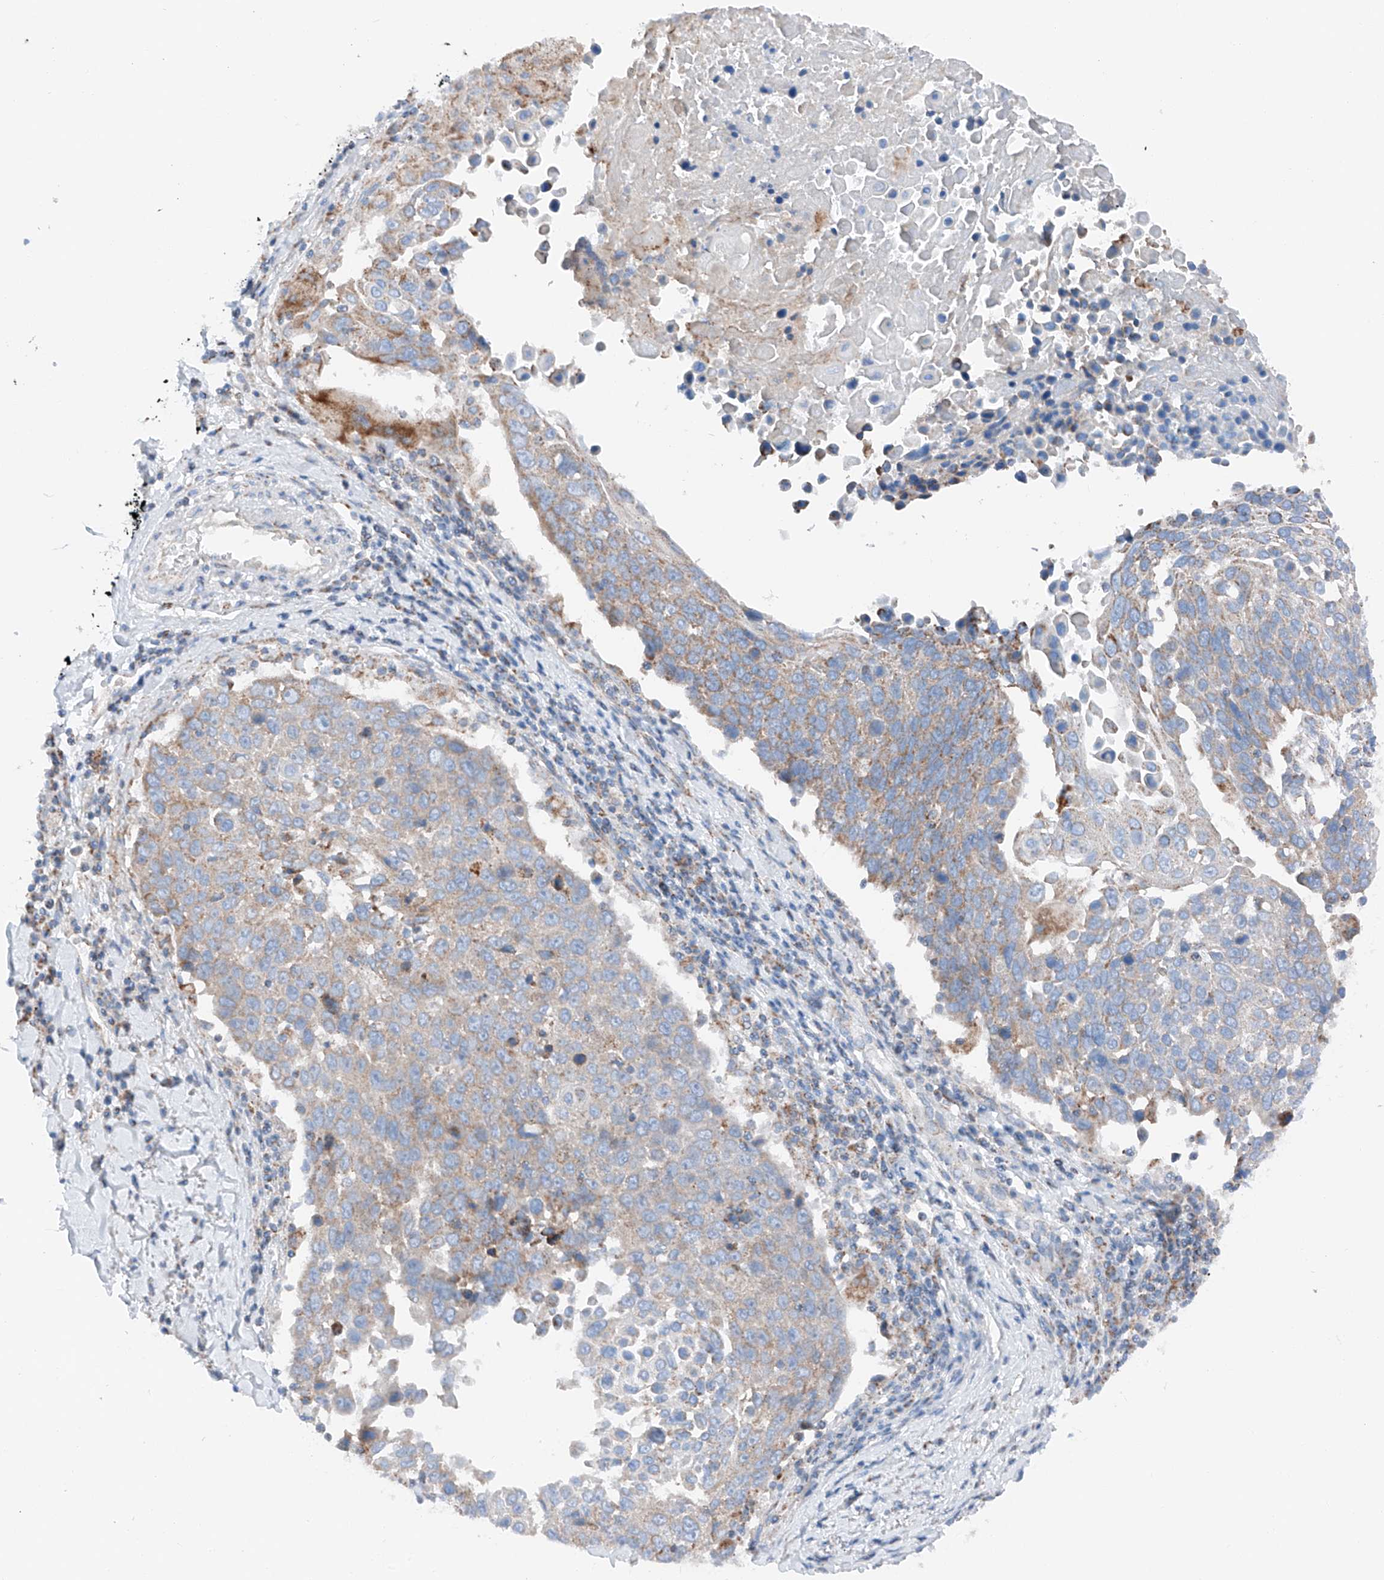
{"staining": {"intensity": "moderate", "quantity": "<25%", "location": "cytoplasmic/membranous"}, "tissue": "lung cancer", "cell_type": "Tumor cells", "image_type": "cancer", "snomed": [{"axis": "morphology", "description": "Squamous cell carcinoma, NOS"}, {"axis": "topography", "description": "Lung"}], "caption": "IHC (DAB (3,3'-diaminobenzidine)) staining of lung cancer (squamous cell carcinoma) shows moderate cytoplasmic/membranous protein expression in about <25% of tumor cells. The staining is performed using DAB brown chromogen to label protein expression. The nuclei are counter-stained blue using hematoxylin.", "gene": "MRAP", "patient": {"sex": "male", "age": 66}}